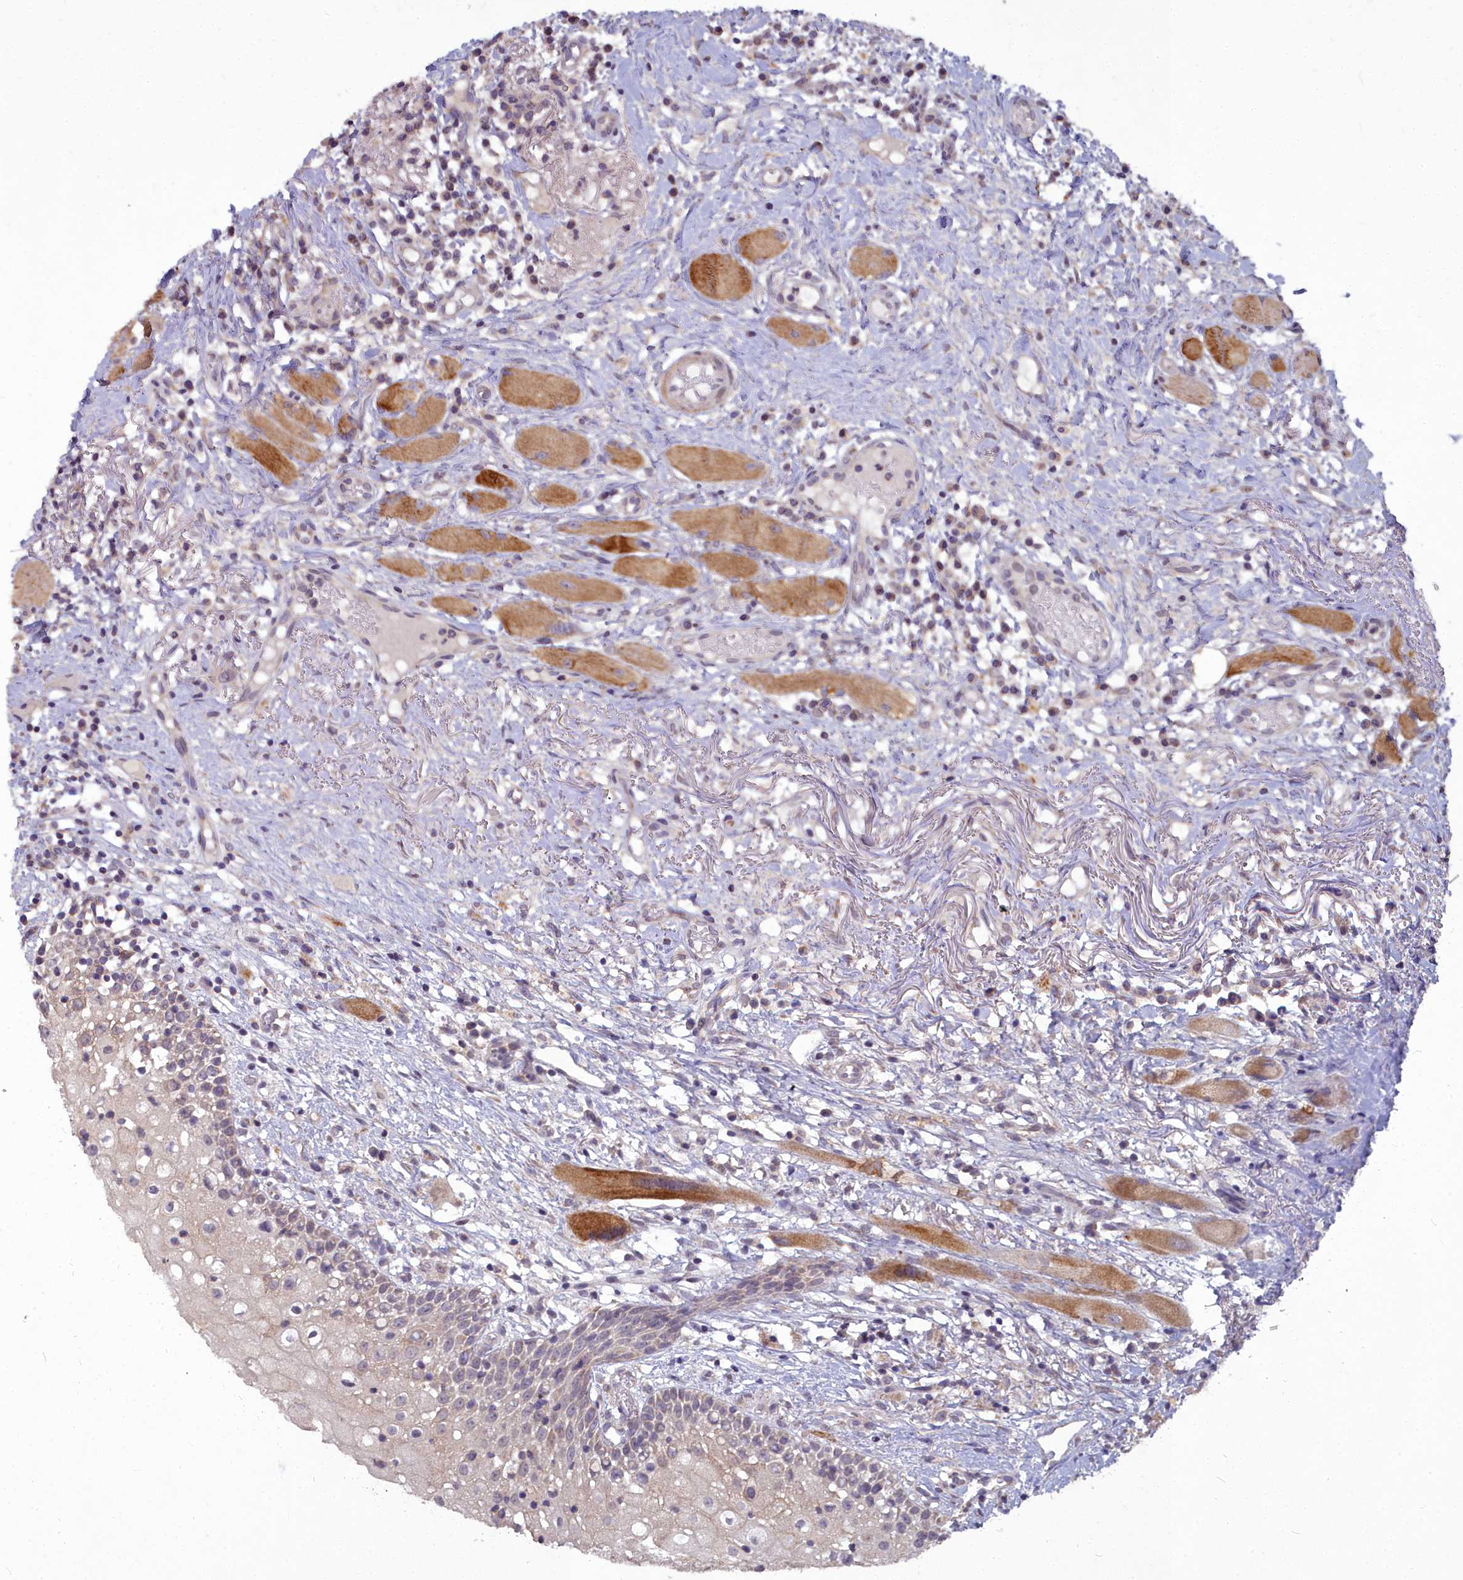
{"staining": {"intensity": "weak", "quantity": "25%-75%", "location": "cytoplasmic/membranous"}, "tissue": "oral mucosa", "cell_type": "Squamous epithelial cells", "image_type": "normal", "snomed": [{"axis": "morphology", "description": "Normal tissue, NOS"}, {"axis": "topography", "description": "Oral tissue"}], "caption": "High-magnification brightfield microscopy of normal oral mucosa stained with DAB (brown) and counterstained with hematoxylin (blue). squamous epithelial cells exhibit weak cytoplasmic/membranous expression is appreciated in about25%-75% of cells.", "gene": "MICU2", "patient": {"sex": "female", "age": 69}}